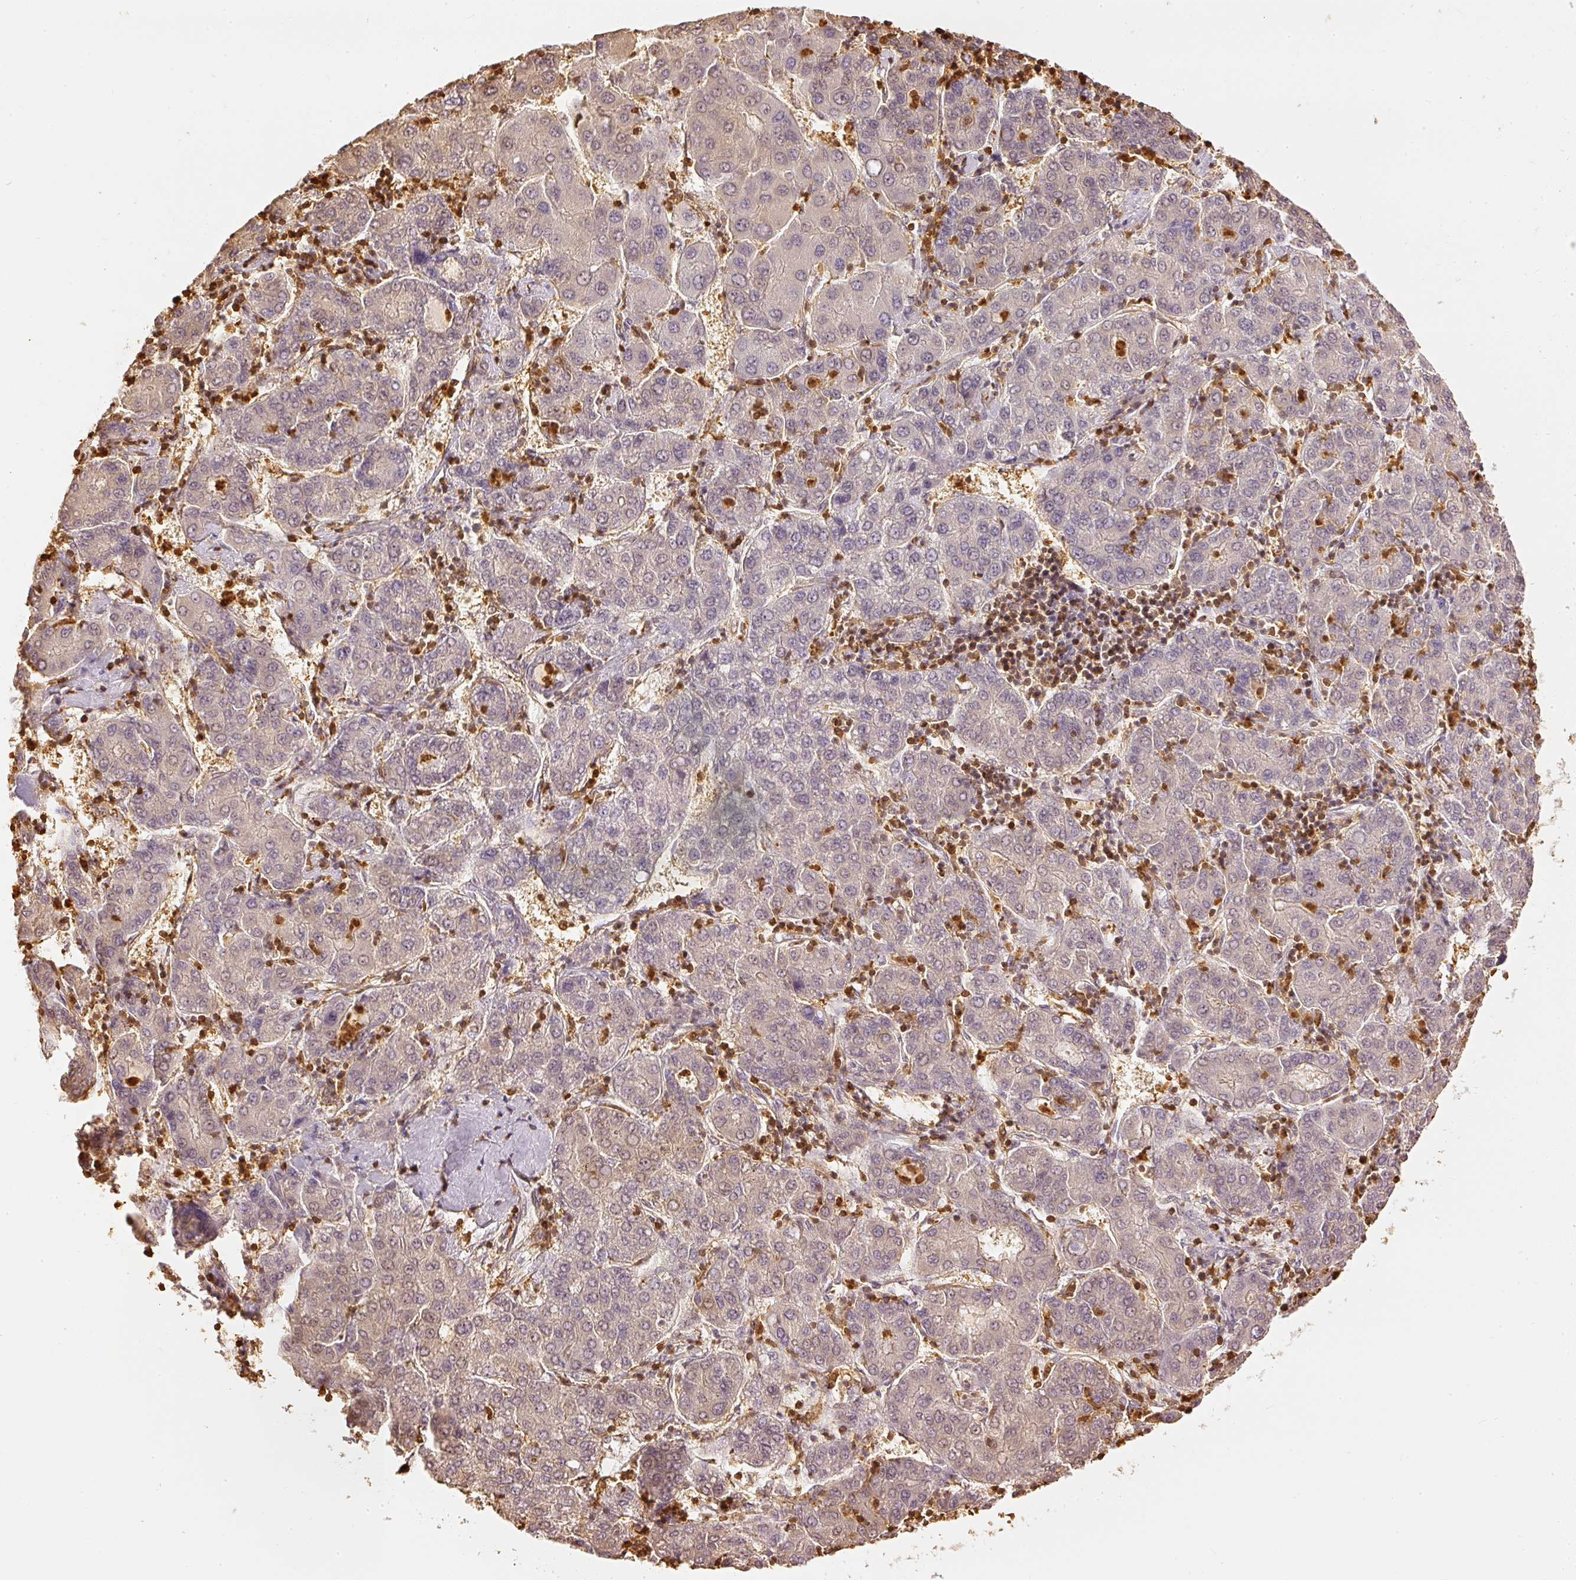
{"staining": {"intensity": "weak", "quantity": "<25%", "location": "cytoplasmic/membranous,nuclear"}, "tissue": "liver cancer", "cell_type": "Tumor cells", "image_type": "cancer", "snomed": [{"axis": "morphology", "description": "Carcinoma, Hepatocellular, NOS"}, {"axis": "topography", "description": "Liver"}], "caption": "DAB immunohistochemical staining of human liver cancer (hepatocellular carcinoma) displays no significant expression in tumor cells.", "gene": "PFN1", "patient": {"sex": "male", "age": 65}}